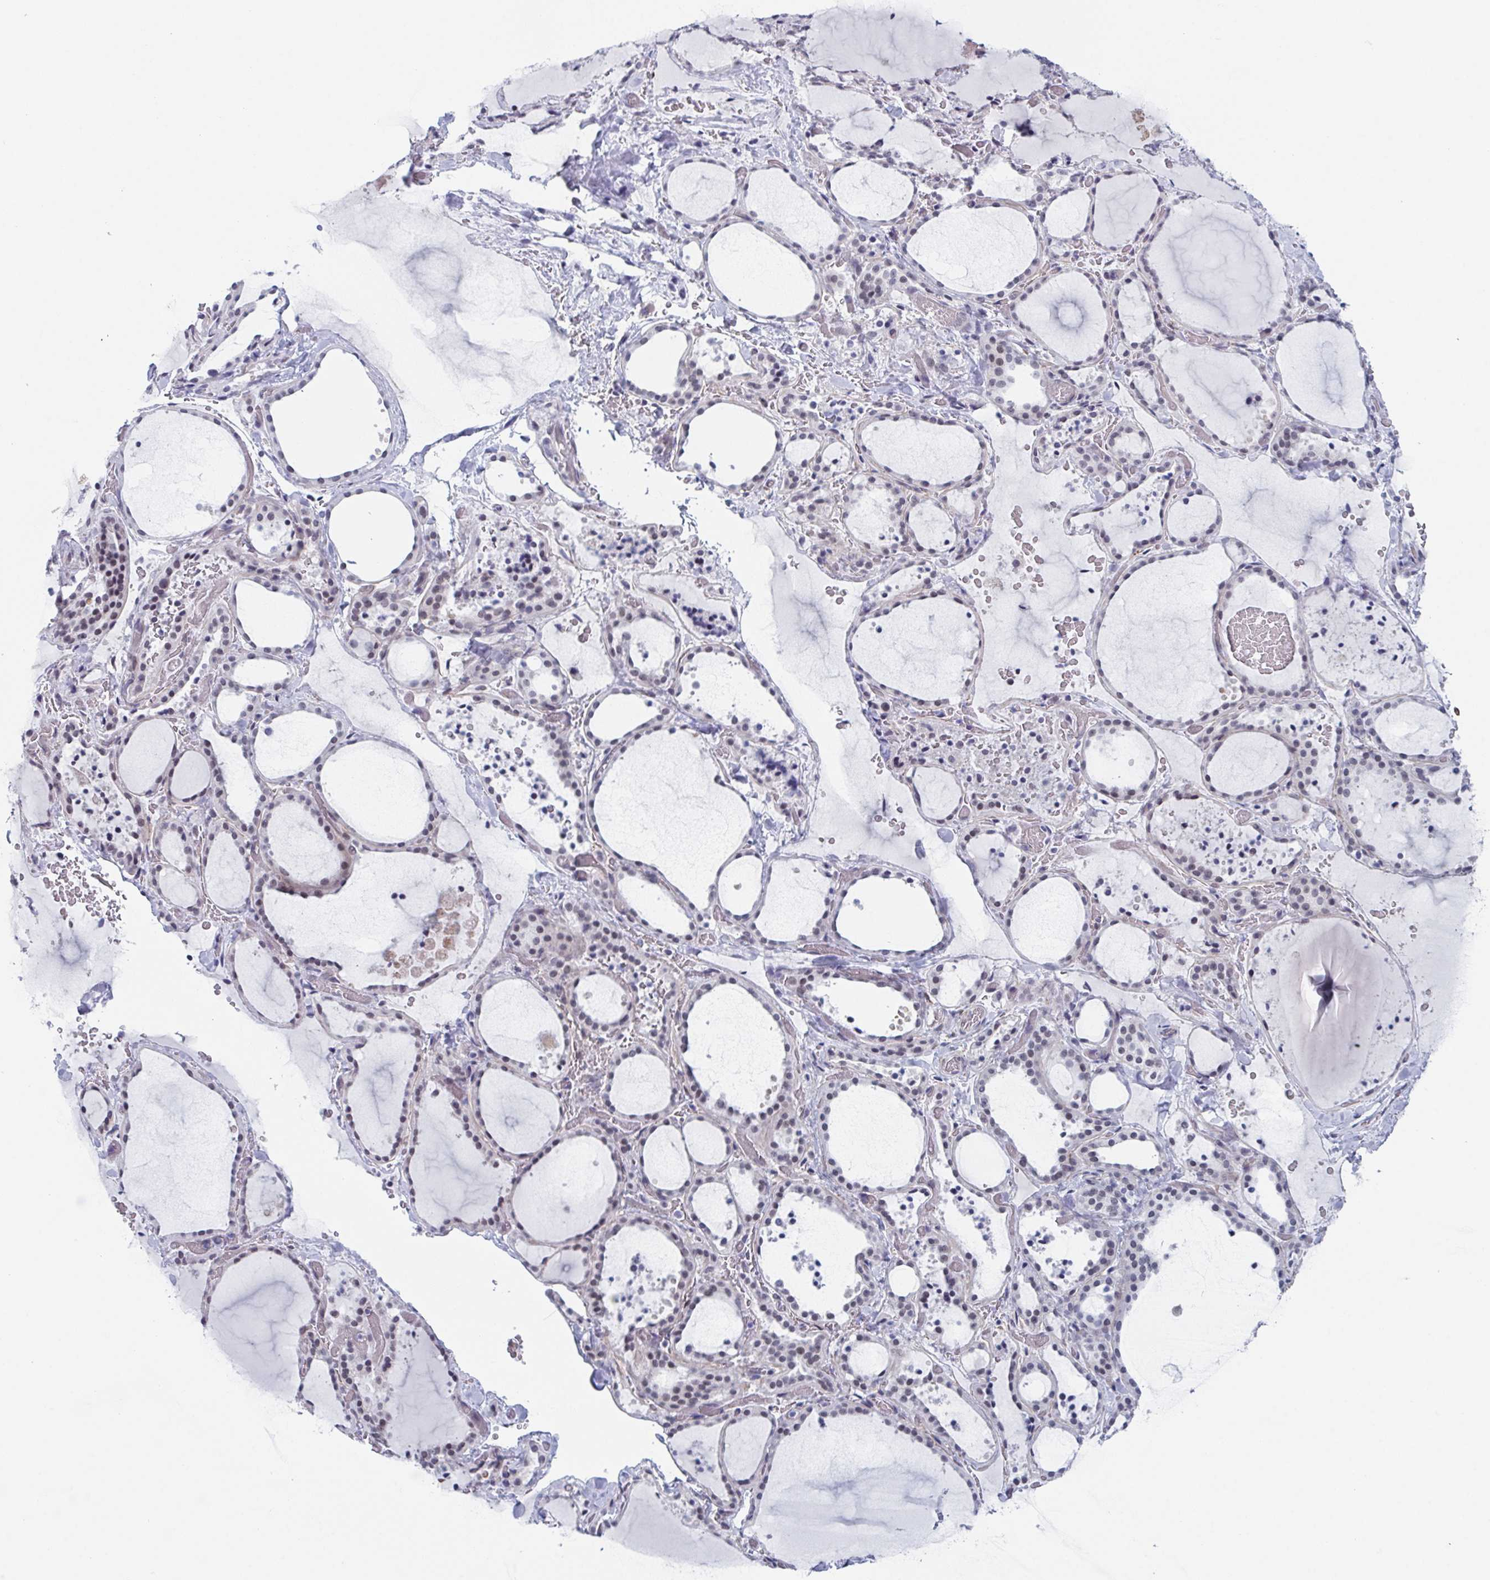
{"staining": {"intensity": "moderate", "quantity": "<25%", "location": "cytoplasmic/membranous,nuclear"}, "tissue": "thyroid gland", "cell_type": "Glandular cells", "image_type": "normal", "snomed": [{"axis": "morphology", "description": "Normal tissue, NOS"}, {"axis": "topography", "description": "Thyroid gland"}], "caption": "Brown immunohistochemical staining in normal human thyroid gland displays moderate cytoplasmic/membranous,nuclear staining in about <25% of glandular cells.", "gene": "ZFP64", "patient": {"sex": "female", "age": 36}}